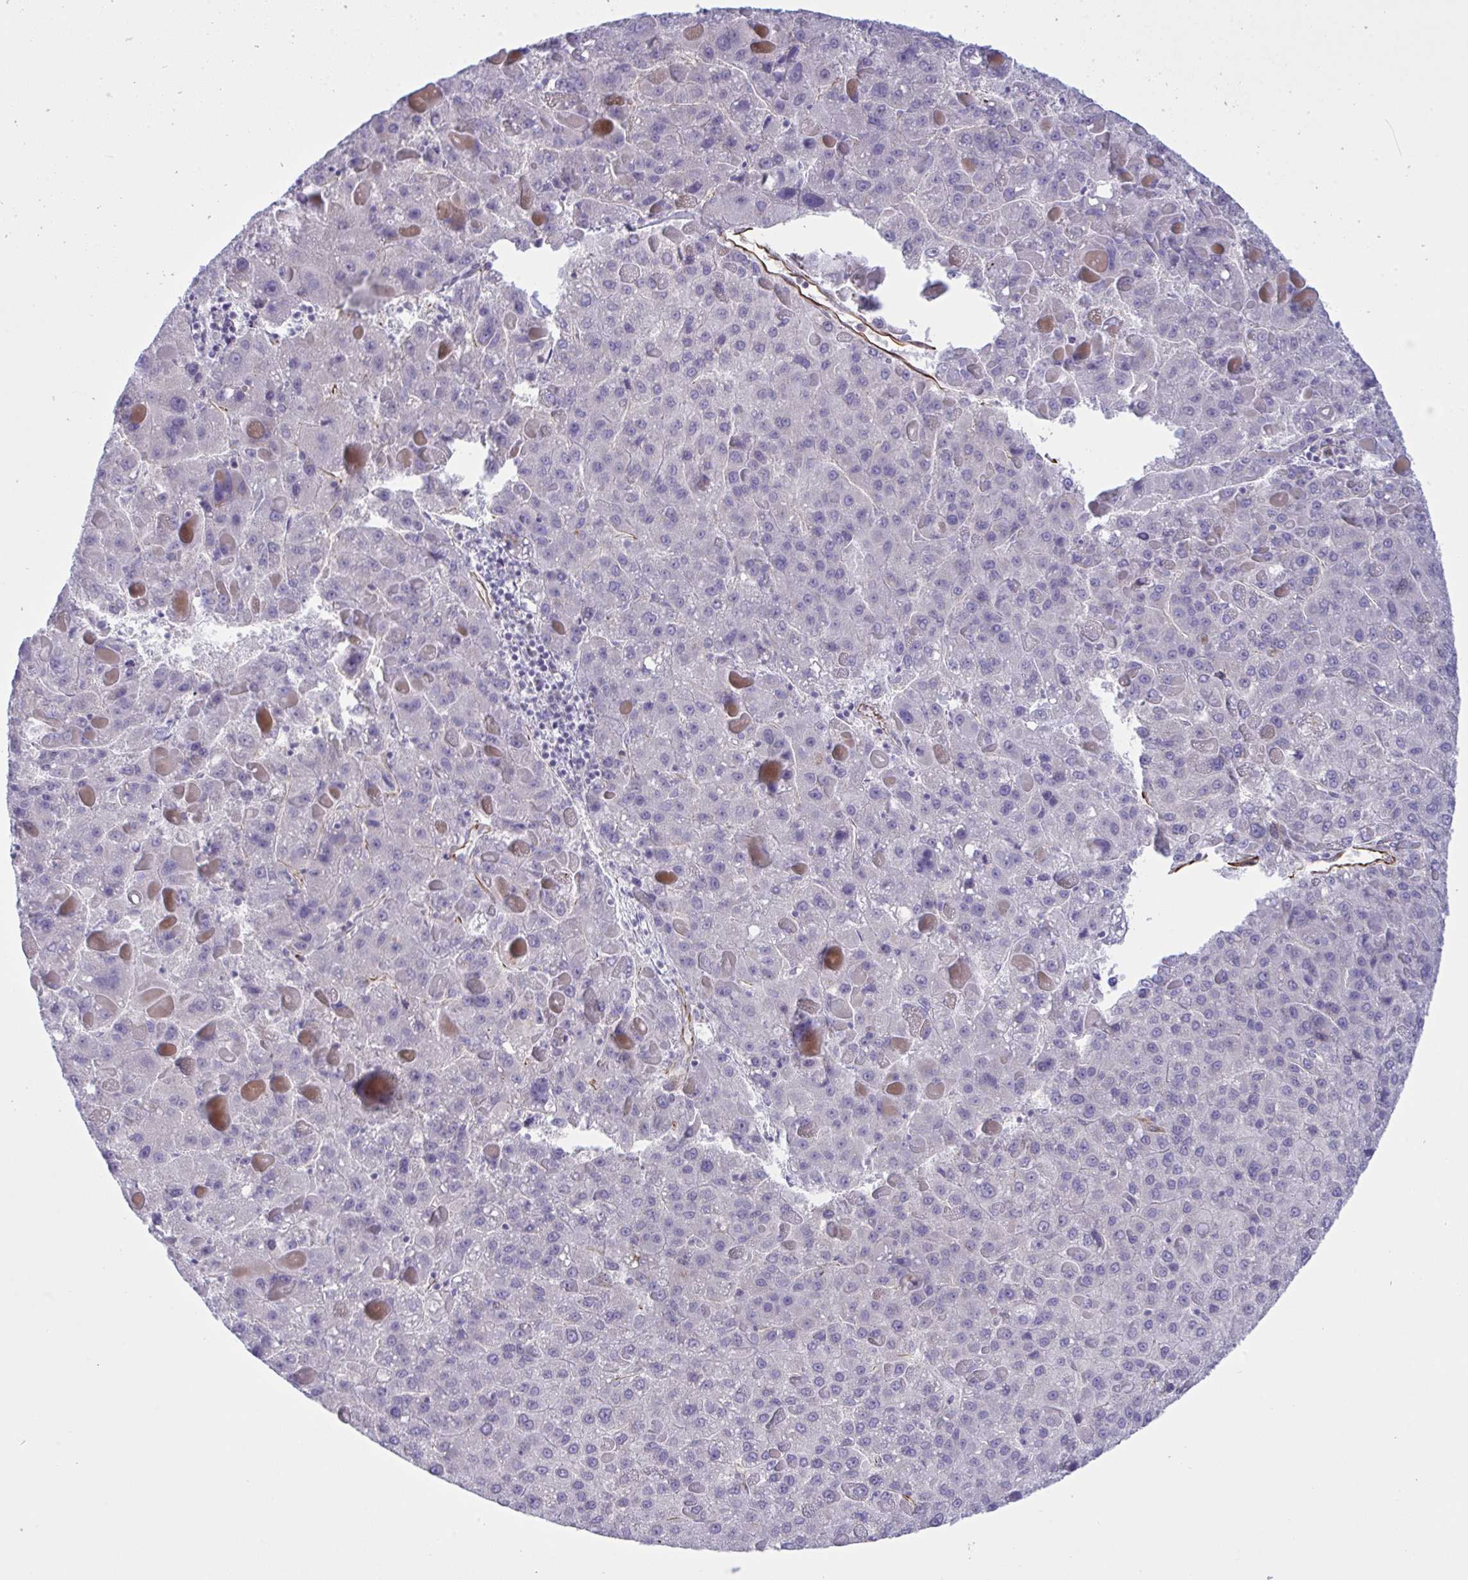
{"staining": {"intensity": "negative", "quantity": "none", "location": "none"}, "tissue": "liver cancer", "cell_type": "Tumor cells", "image_type": "cancer", "snomed": [{"axis": "morphology", "description": "Carcinoma, Hepatocellular, NOS"}, {"axis": "topography", "description": "Liver"}], "caption": "Liver hepatocellular carcinoma was stained to show a protein in brown. There is no significant staining in tumor cells. The staining was performed using DAB to visualize the protein expression in brown, while the nuclei were stained in blue with hematoxylin (Magnification: 20x).", "gene": "DCBLD1", "patient": {"sex": "female", "age": 82}}